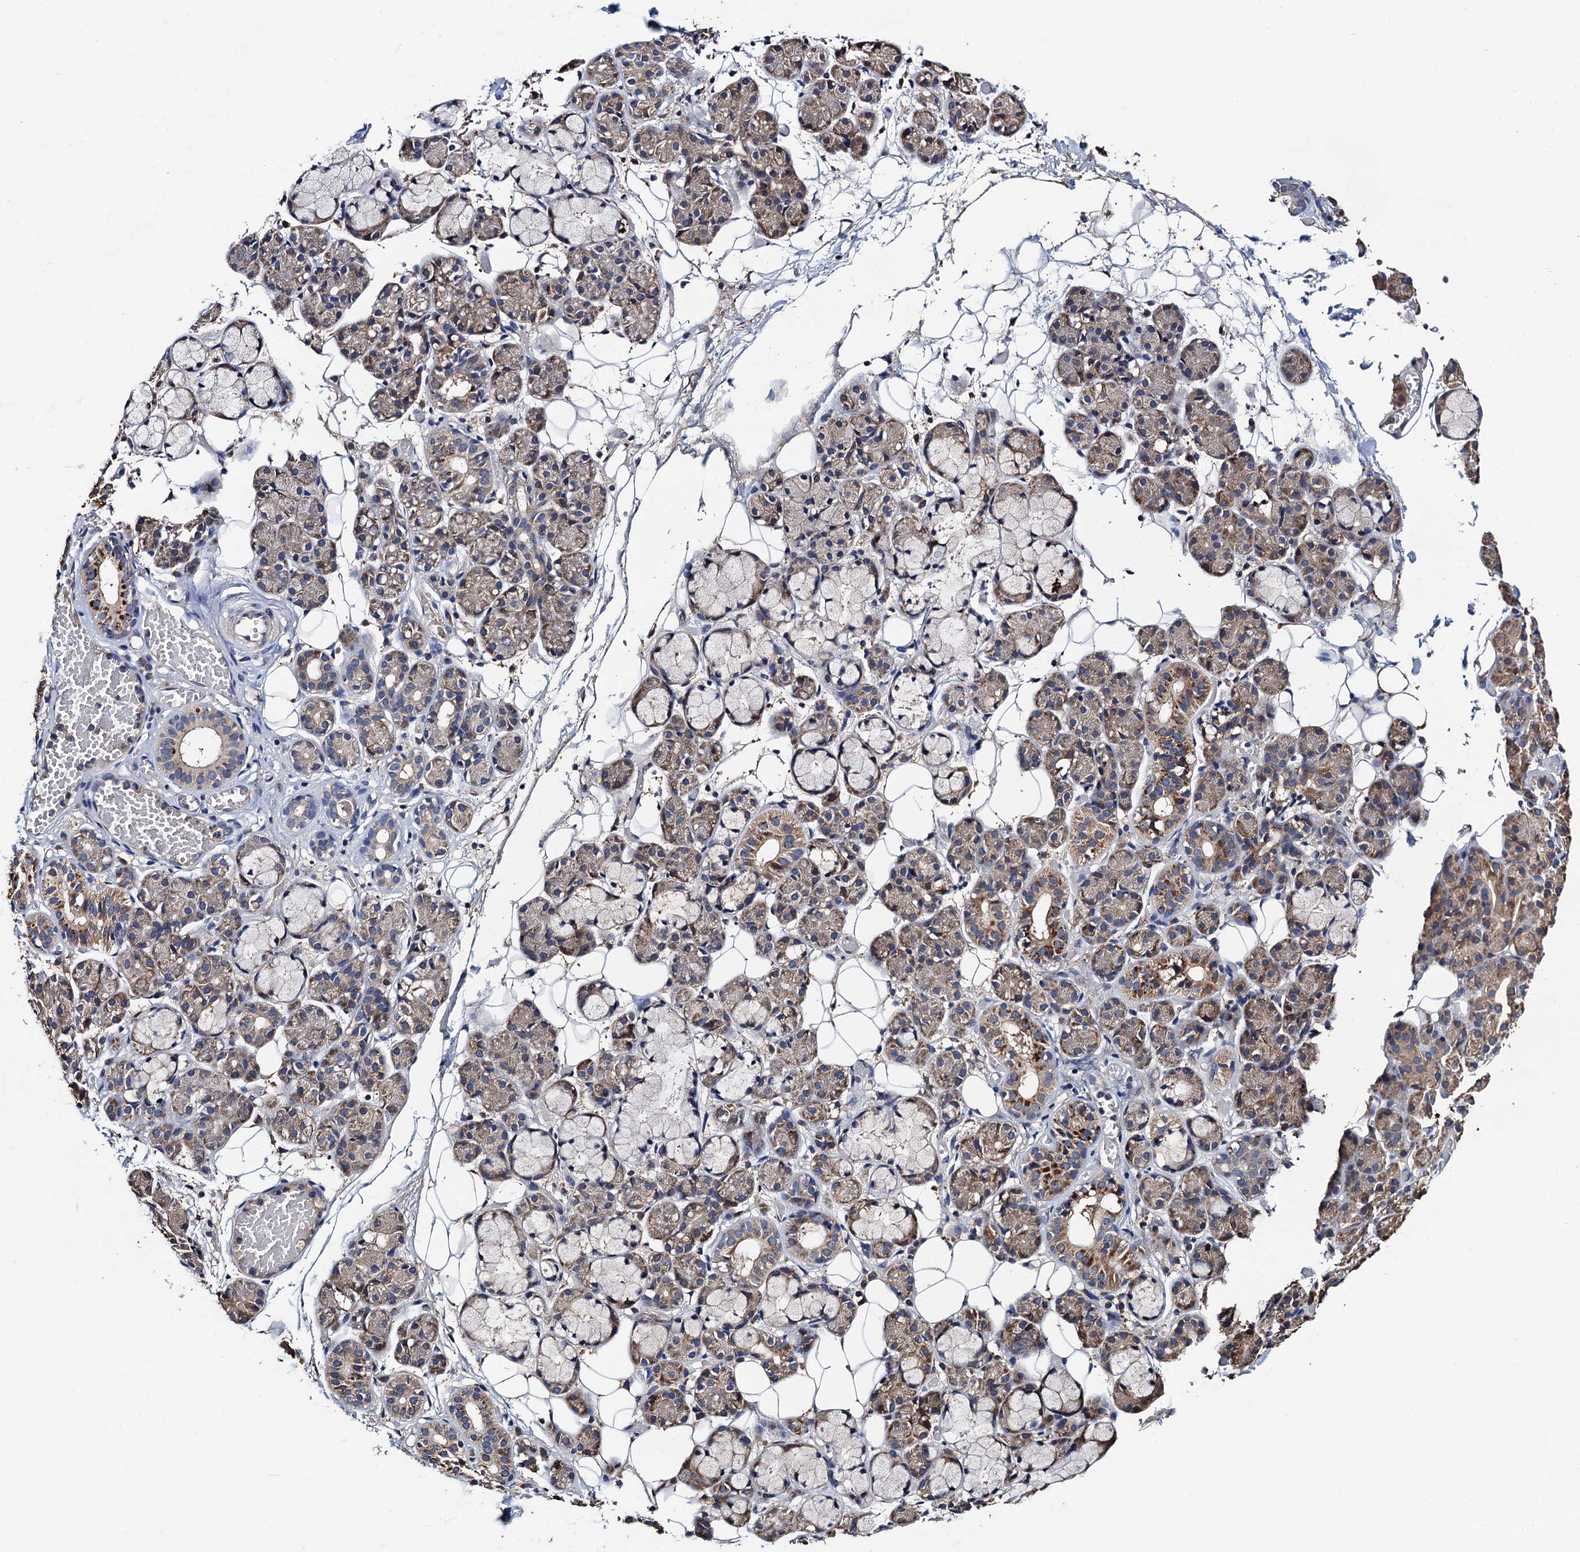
{"staining": {"intensity": "moderate", "quantity": "25%-75%", "location": "cytoplasmic/membranous"}, "tissue": "salivary gland", "cell_type": "Glandular cells", "image_type": "normal", "snomed": [{"axis": "morphology", "description": "Normal tissue, NOS"}, {"axis": "topography", "description": "Salivary gland"}], "caption": "Immunohistochemistry image of normal salivary gland stained for a protein (brown), which exhibits medium levels of moderate cytoplasmic/membranous positivity in about 25%-75% of glandular cells.", "gene": "RGS11", "patient": {"sex": "male", "age": 63}}